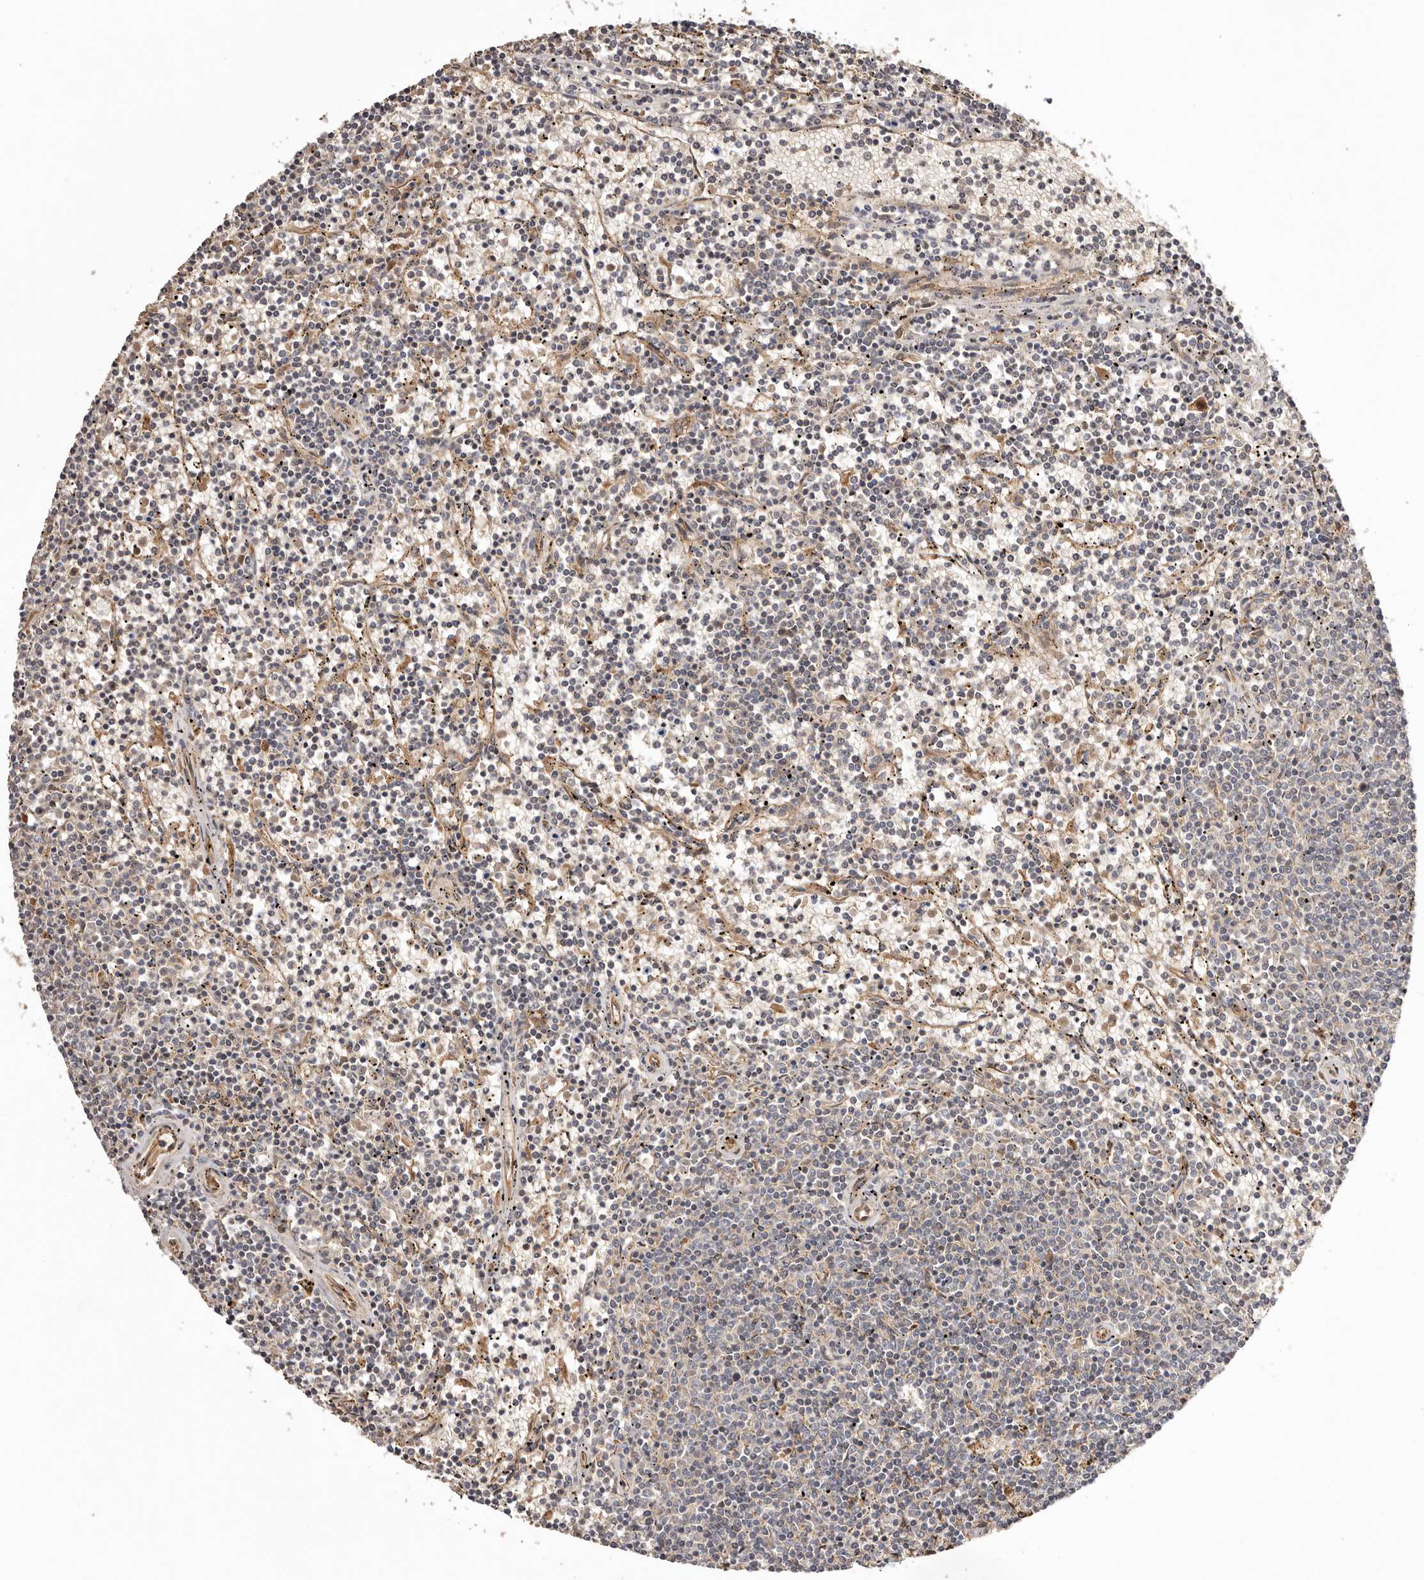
{"staining": {"intensity": "negative", "quantity": "none", "location": "none"}, "tissue": "lymphoma", "cell_type": "Tumor cells", "image_type": "cancer", "snomed": [{"axis": "morphology", "description": "Malignant lymphoma, non-Hodgkin's type, Low grade"}, {"axis": "topography", "description": "Spleen"}], "caption": "Lymphoma was stained to show a protein in brown. There is no significant positivity in tumor cells. The staining is performed using DAB brown chromogen with nuclei counter-stained in using hematoxylin.", "gene": "UBR2", "patient": {"sex": "female", "age": 50}}